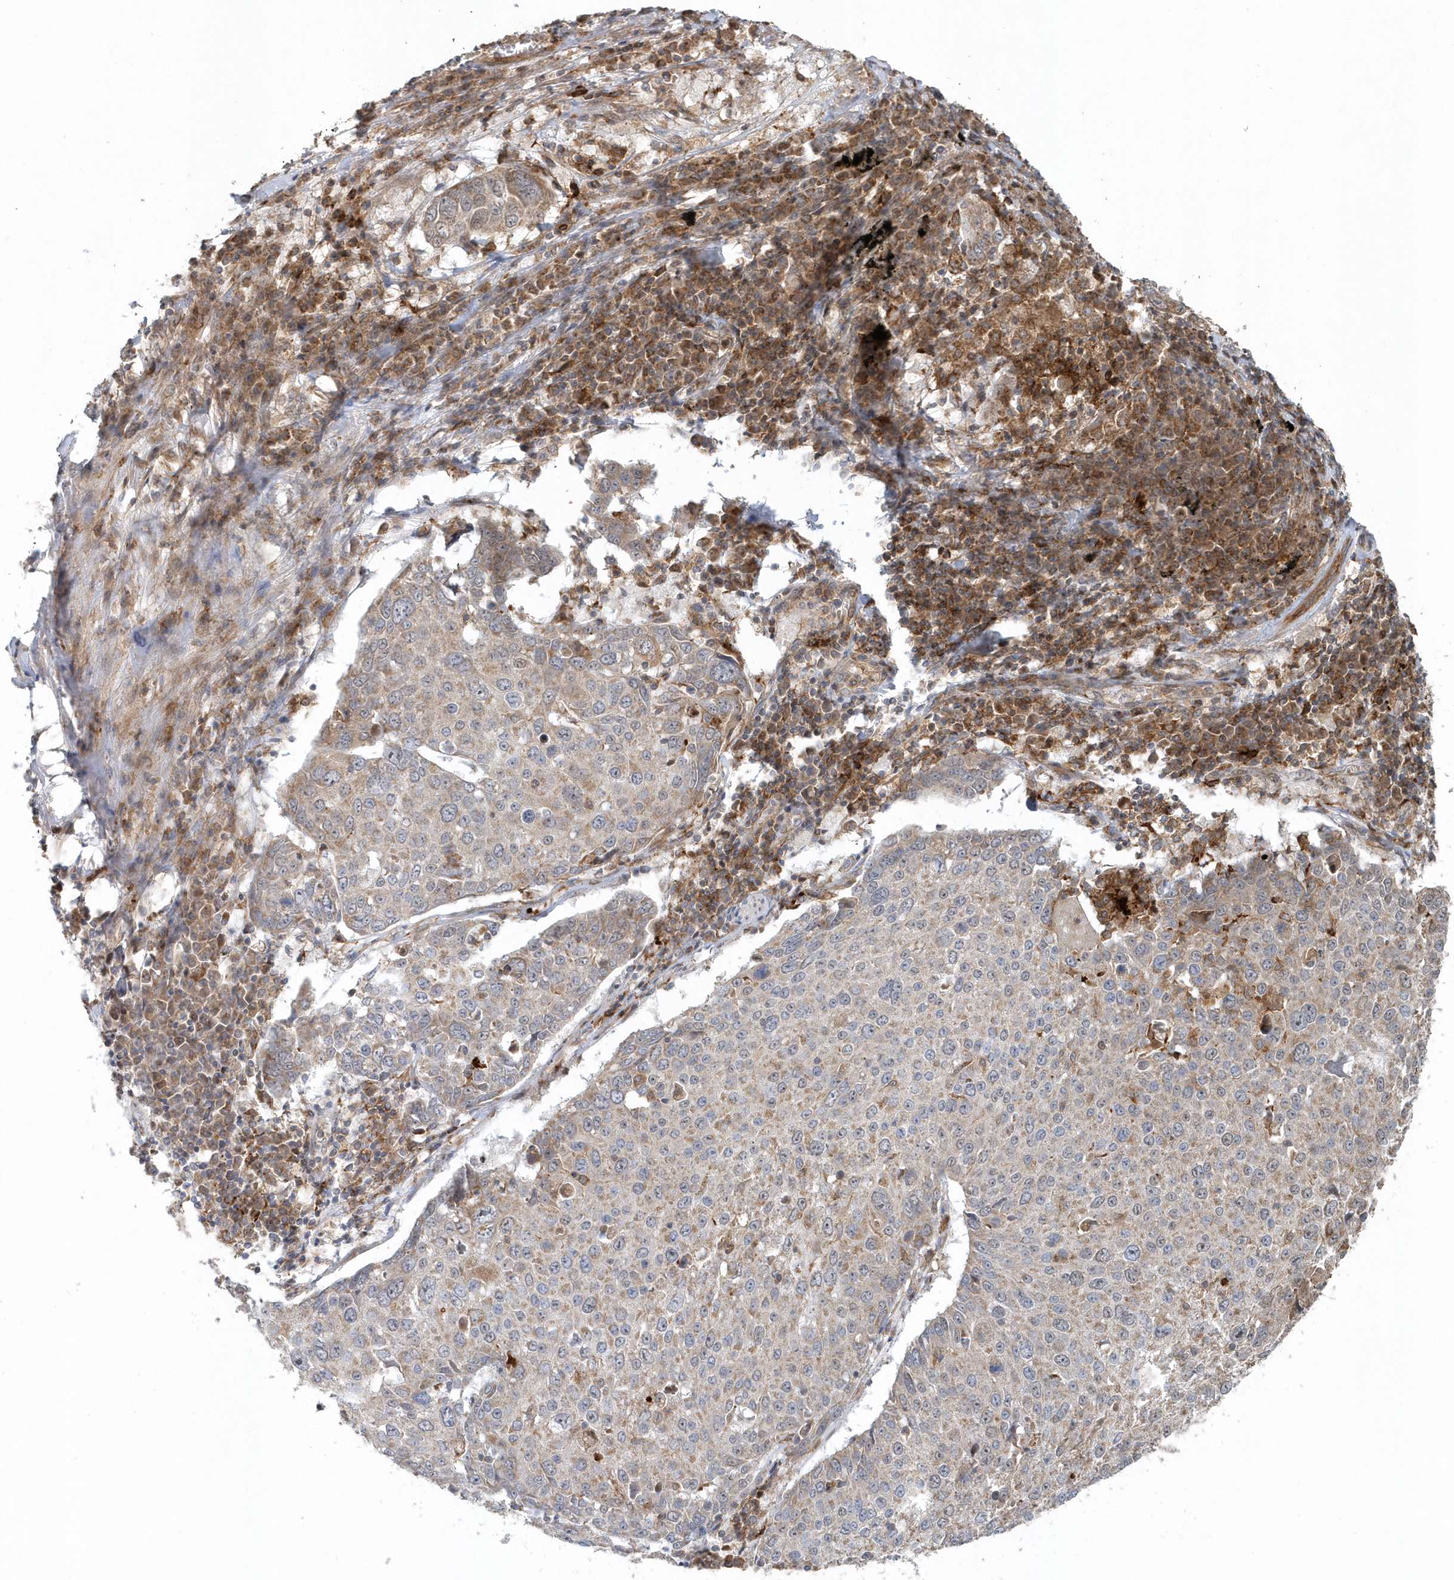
{"staining": {"intensity": "weak", "quantity": "25%-75%", "location": "cytoplasmic/membranous"}, "tissue": "lung cancer", "cell_type": "Tumor cells", "image_type": "cancer", "snomed": [{"axis": "morphology", "description": "Squamous cell carcinoma, NOS"}, {"axis": "topography", "description": "Lung"}], "caption": "DAB (3,3'-diaminobenzidine) immunohistochemical staining of squamous cell carcinoma (lung) reveals weak cytoplasmic/membranous protein positivity in about 25%-75% of tumor cells.", "gene": "MMUT", "patient": {"sex": "male", "age": 65}}